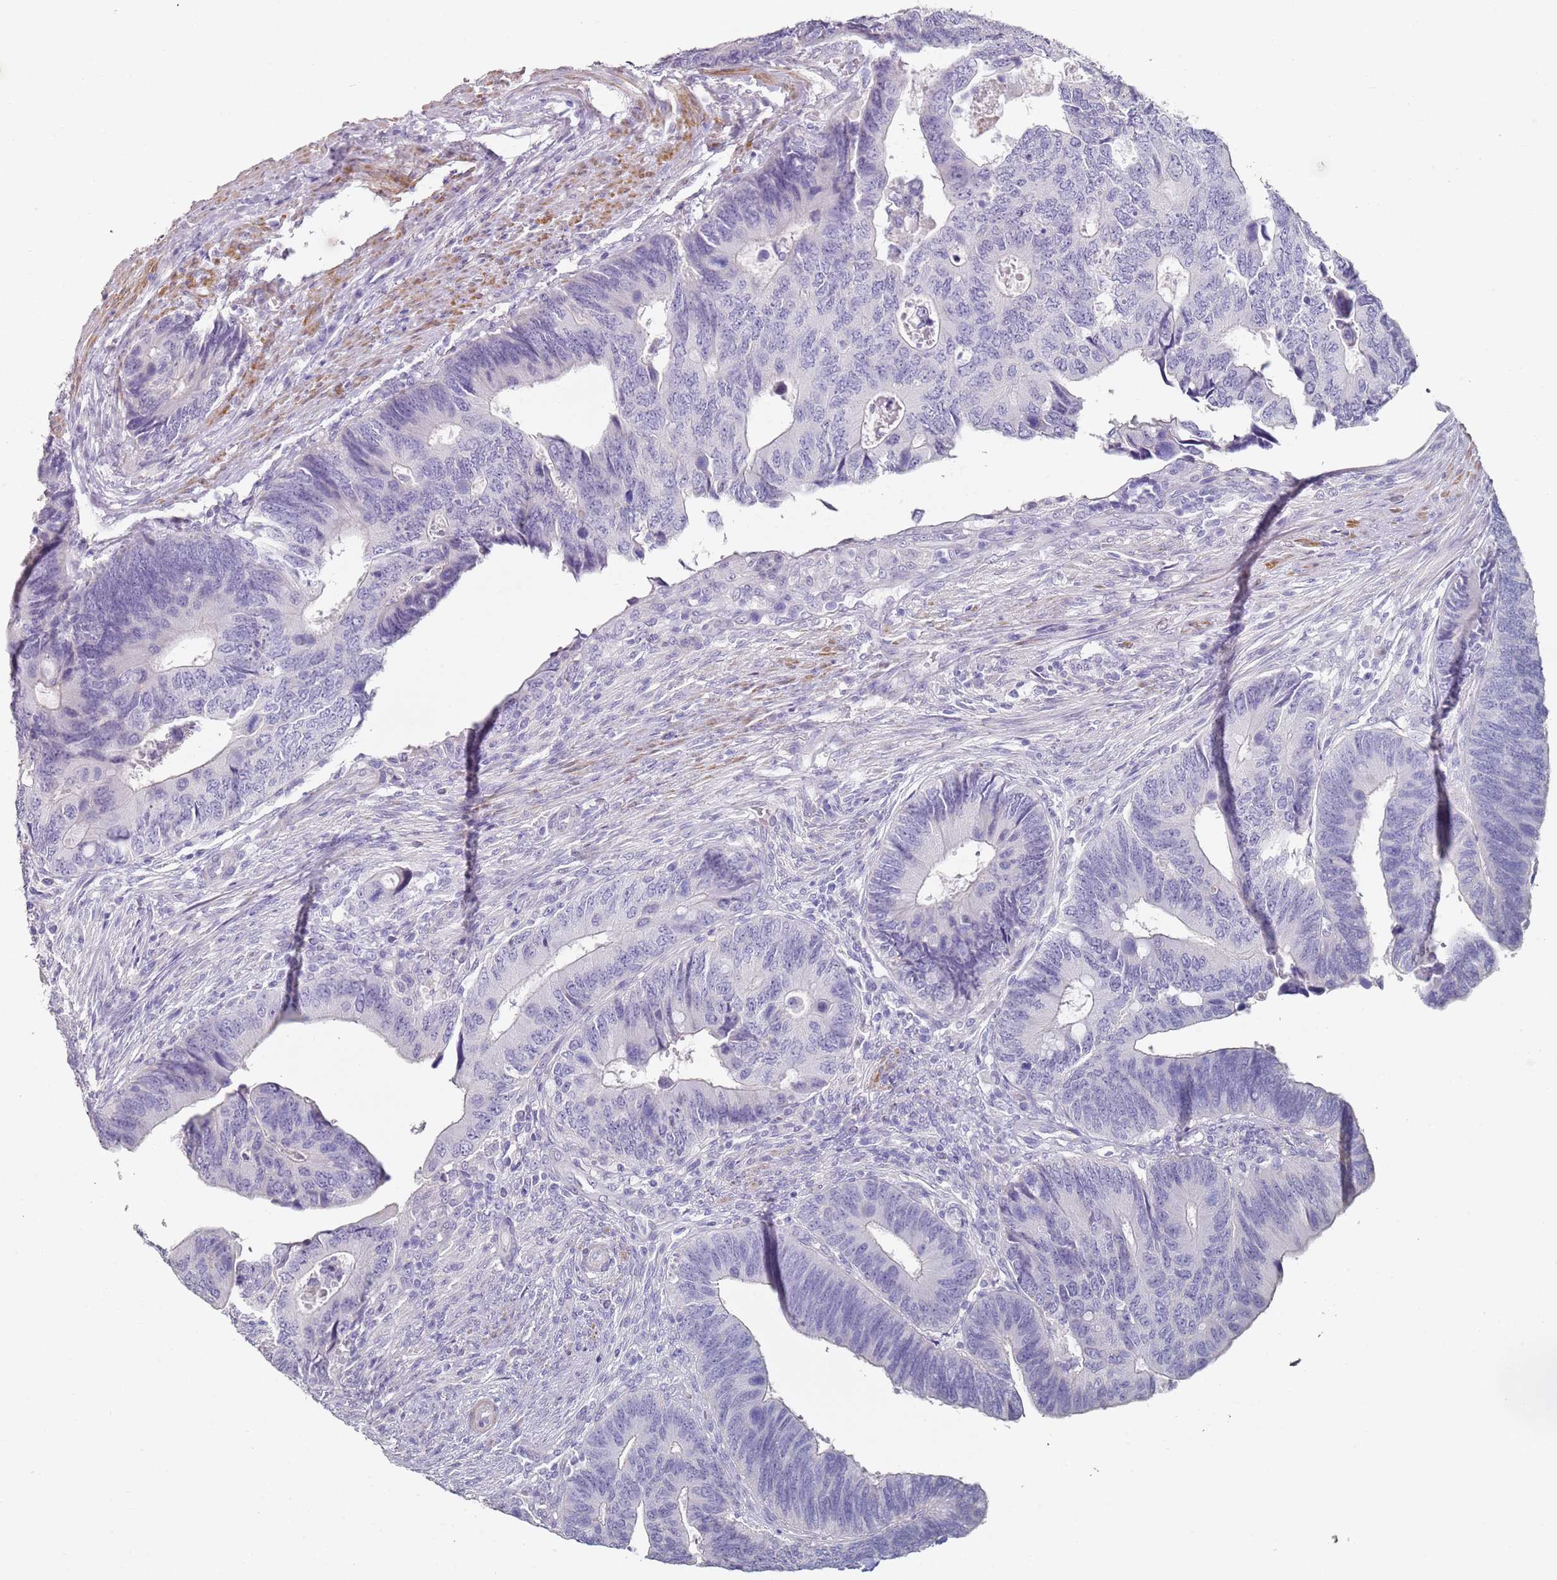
{"staining": {"intensity": "negative", "quantity": "none", "location": "none"}, "tissue": "colorectal cancer", "cell_type": "Tumor cells", "image_type": "cancer", "snomed": [{"axis": "morphology", "description": "Adenocarcinoma, NOS"}, {"axis": "topography", "description": "Colon"}], "caption": "Tumor cells are negative for brown protein staining in colorectal adenocarcinoma.", "gene": "DNAH11", "patient": {"sex": "male", "age": 87}}